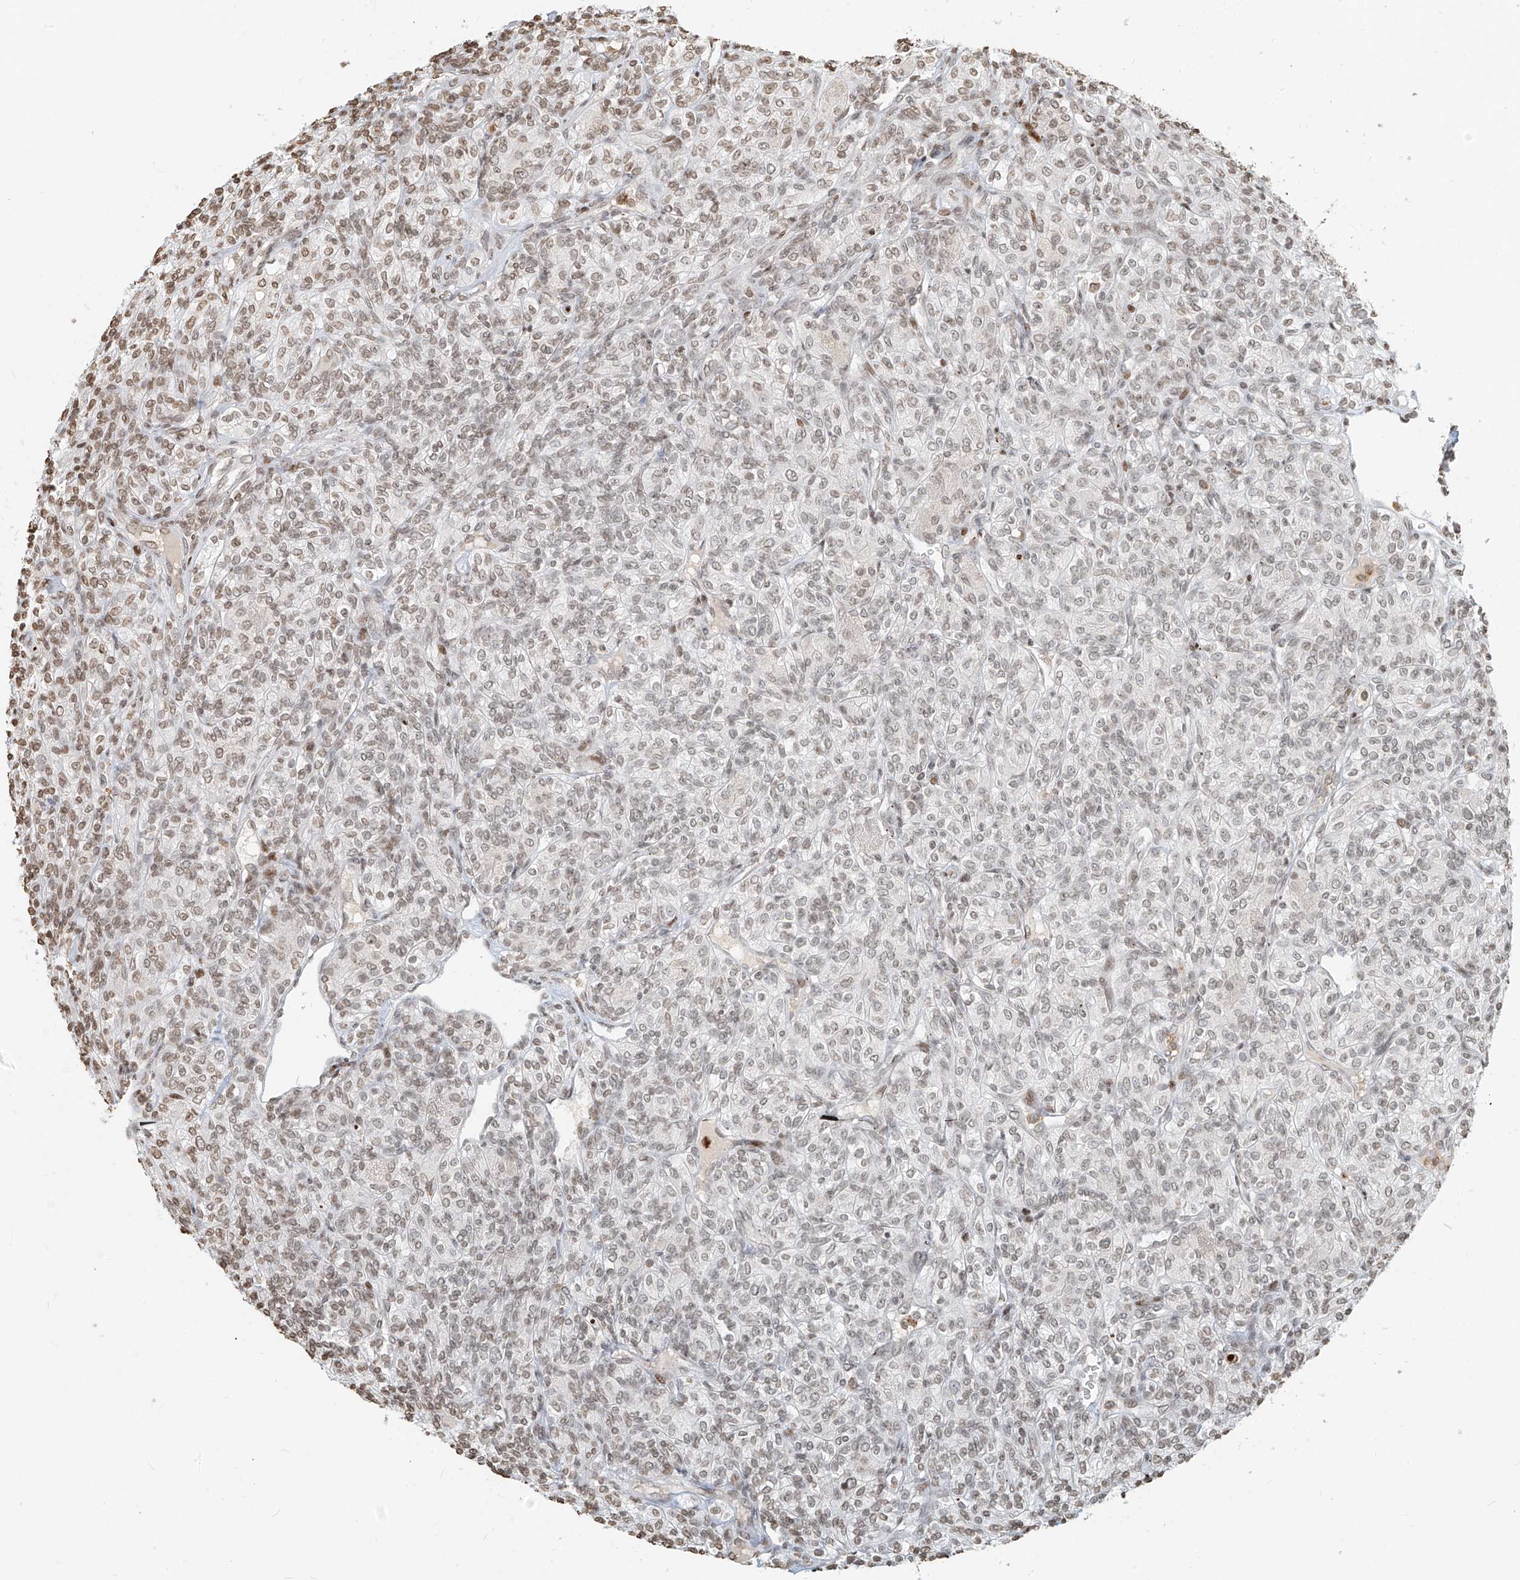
{"staining": {"intensity": "weak", "quantity": "<25%", "location": "nuclear"}, "tissue": "renal cancer", "cell_type": "Tumor cells", "image_type": "cancer", "snomed": [{"axis": "morphology", "description": "Adenocarcinoma, NOS"}, {"axis": "topography", "description": "Kidney"}], "caption": "Immunohistochemical staining of renal cancer (adenocarcinoma) displays no significant staining in tumor cells. (Brightfield microscopy of DAB immunohistochemistry (IHC) at high magnification).", "gene": "C17orf58", "patient": {"sex": "male", "age": 77}}